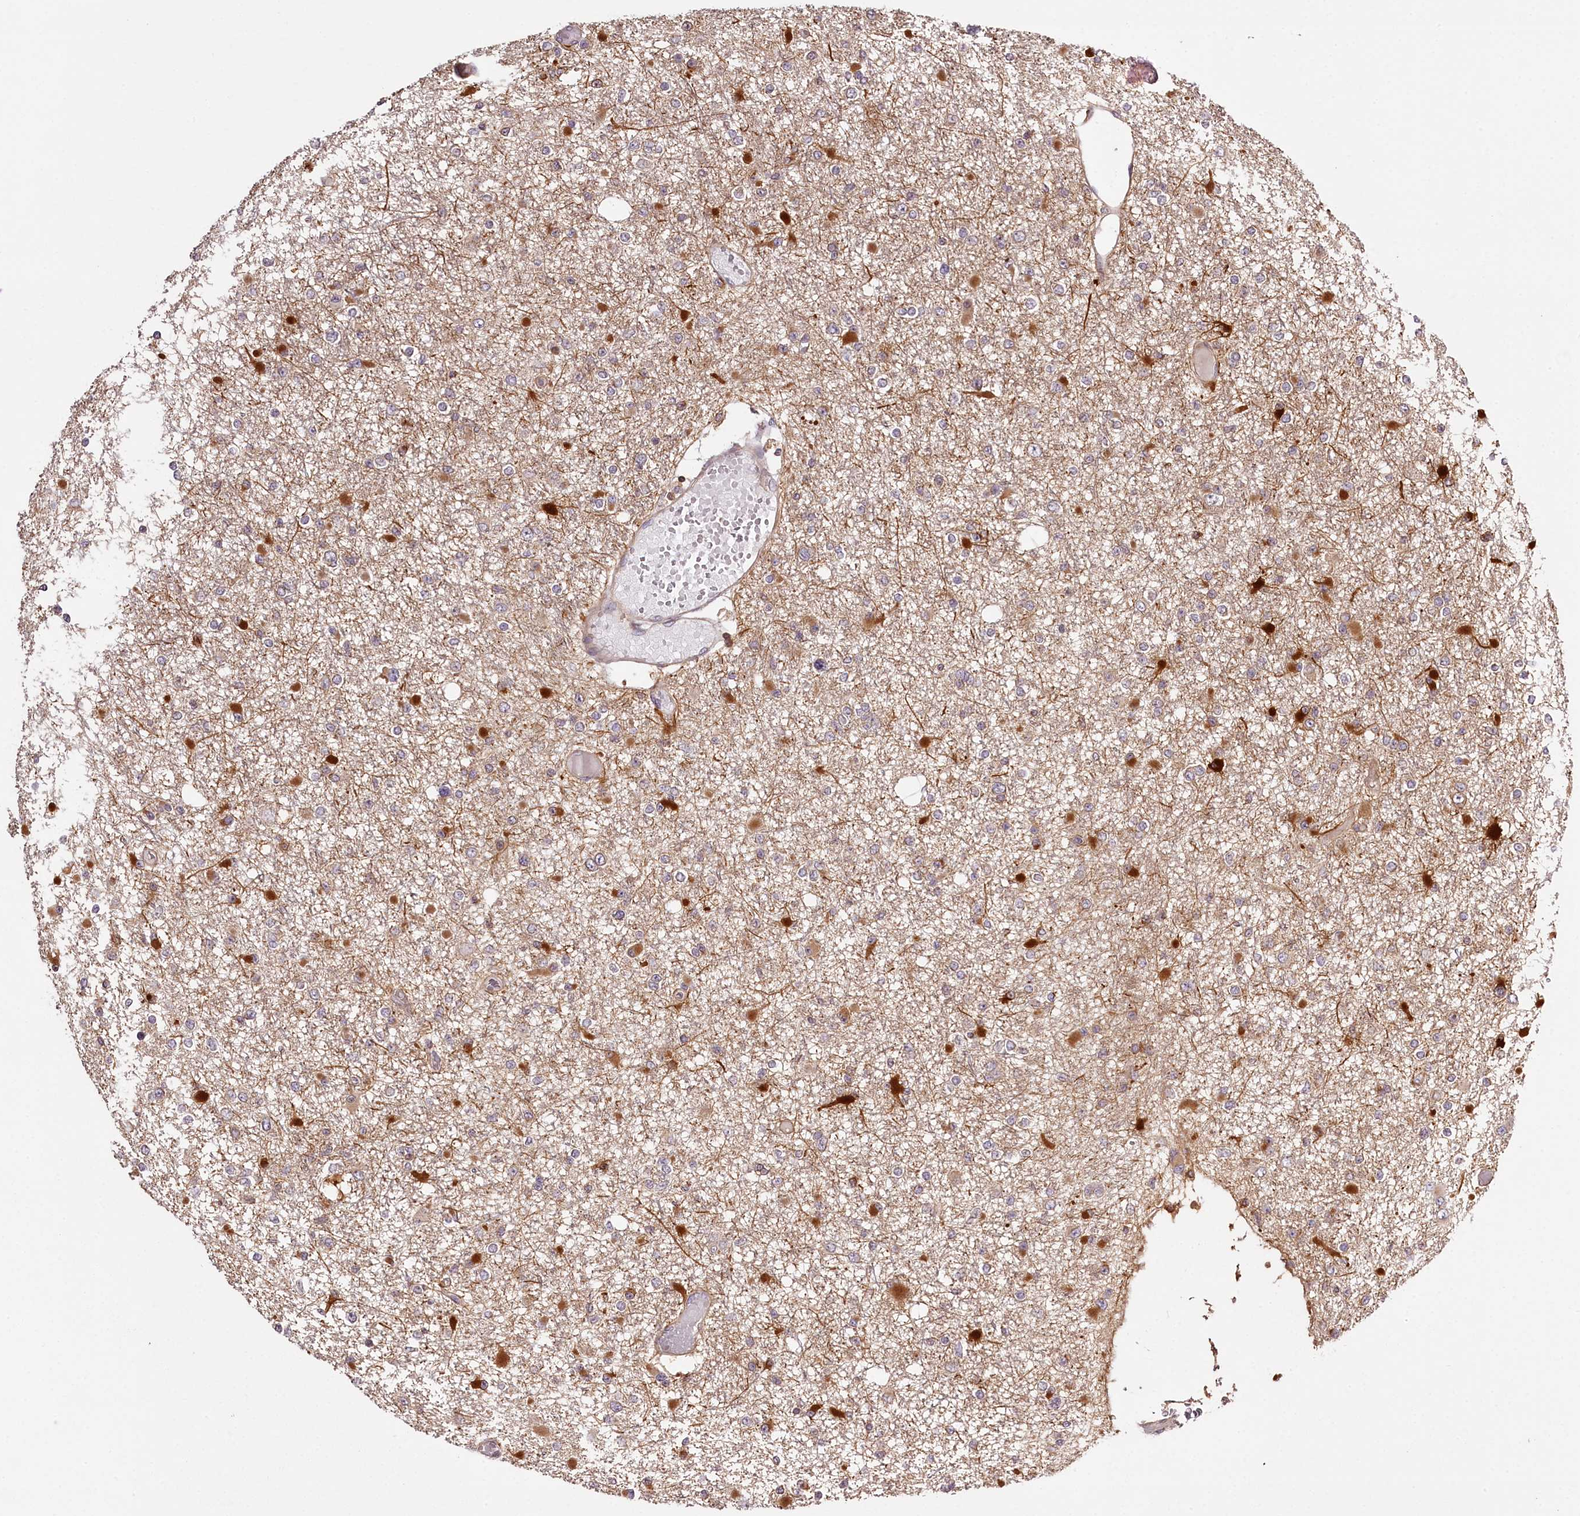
{"staining": {"intensity": "weak", "quantity": "<25%", "location": "cytoplasmic/membranous"}, "tissue": "glioma", "cell_type": "Tumor cells", "image_type": "cancer", "snomed": [{"axis": "morphology", "description": "Glioma, malignant, Low grade"}, {"axis": "topography", "description": "Brain"}], "caption": "Malignant glioma (low-grade) was stained to show a protein in brown. There is no significant positivity in tumor cells.", "gene": "TARS1", "patient": {"sex": "female", "age": 22}}